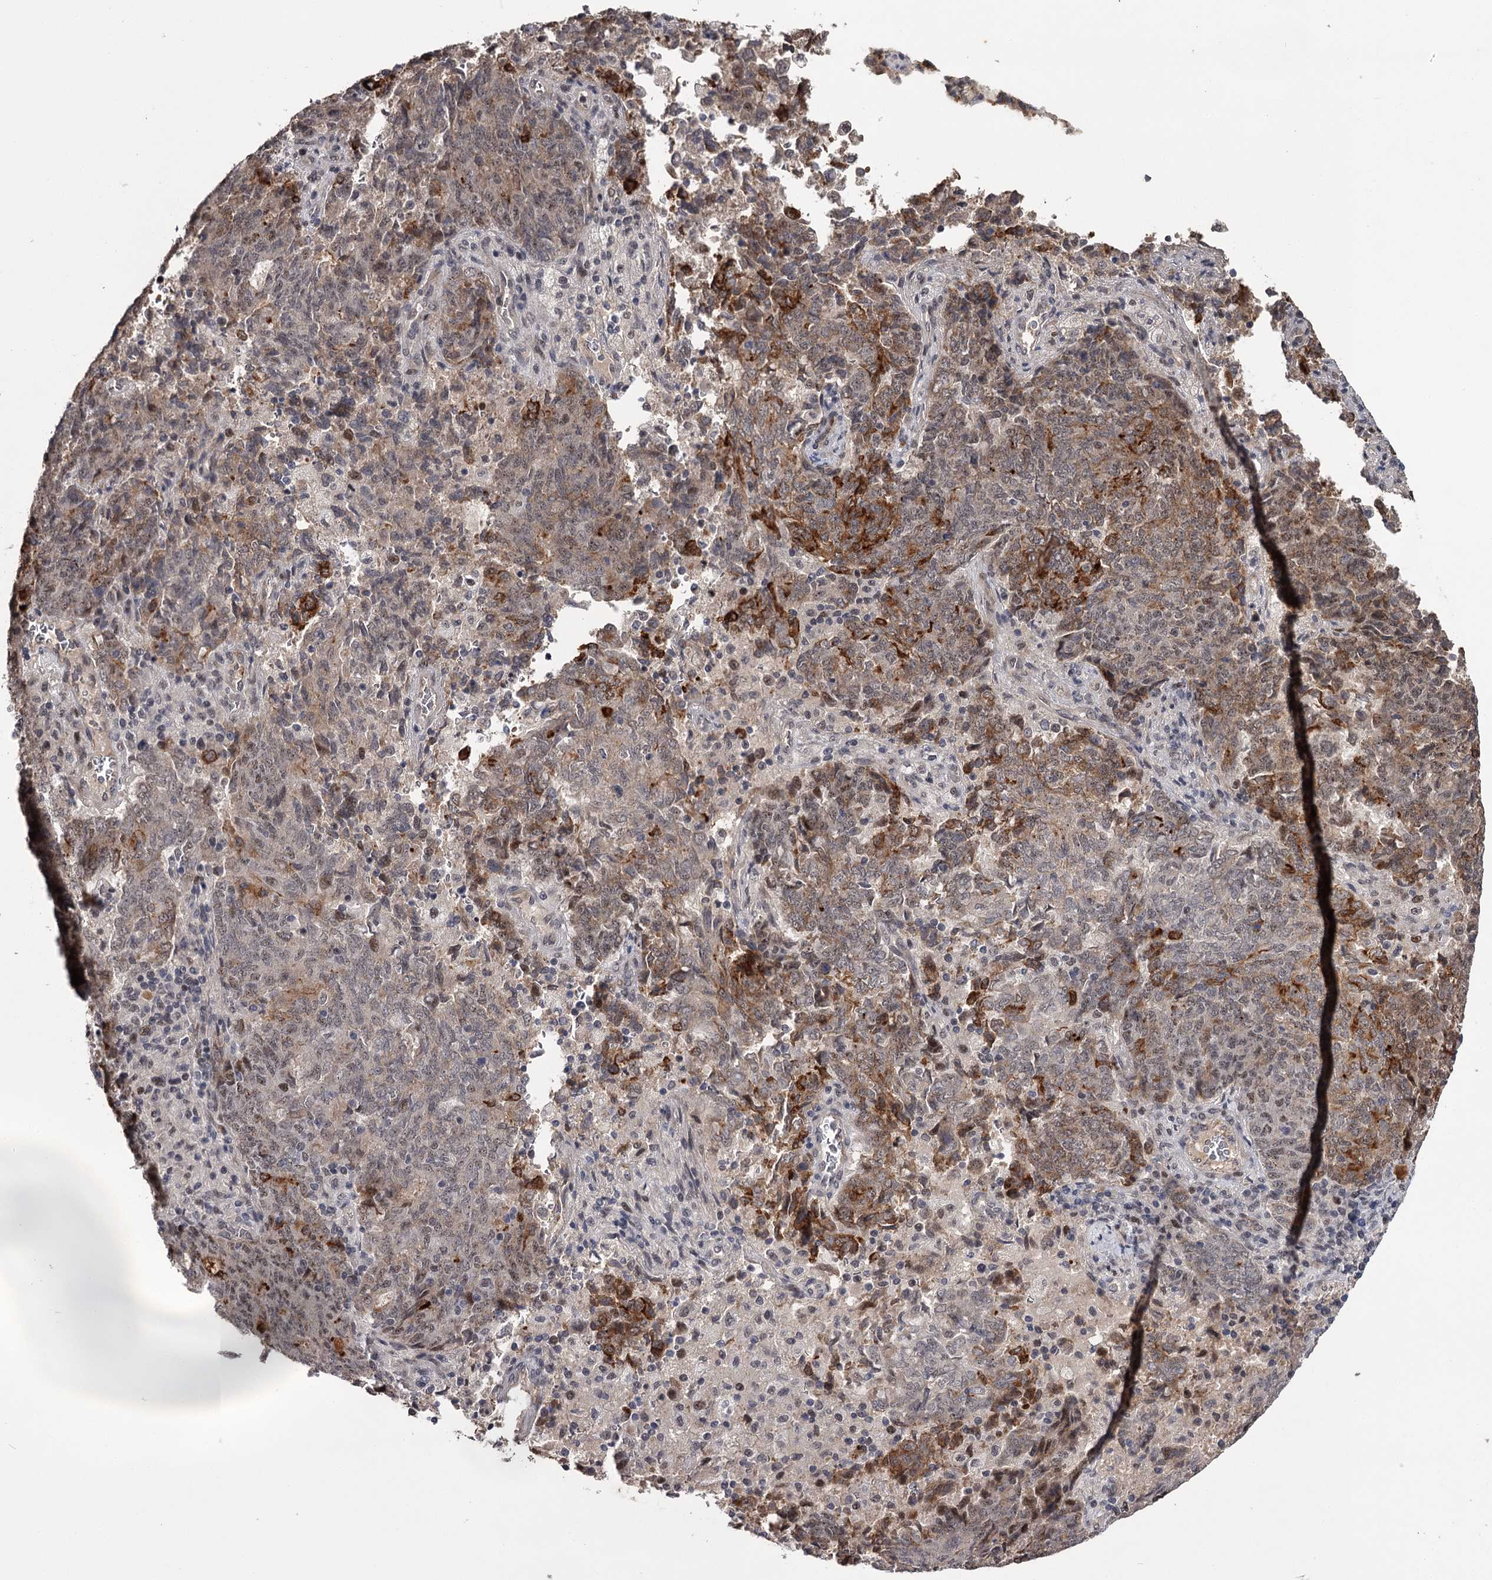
{"staining": {"intensity": "moderate", "quantity": "<25%", "location": "cytoplasmic/membranous"}, "tissue": "endometrial cancer", "cell_type": "Tumor cells", "image_type": "cancer", "snomed": [{"axis": "morphology", "description": "Adenocarcinoma, NOS"}, {"axis": "topography", "description": "Endometrium"}], "caption": "The immunohistochemical stain shows moderate cytoplasmic/membranous staining in tumor cells of adenocarcinoma (endometrial) tissue.", "gene": "RNF44", "patient": {"sex": "female", "age": 80}}